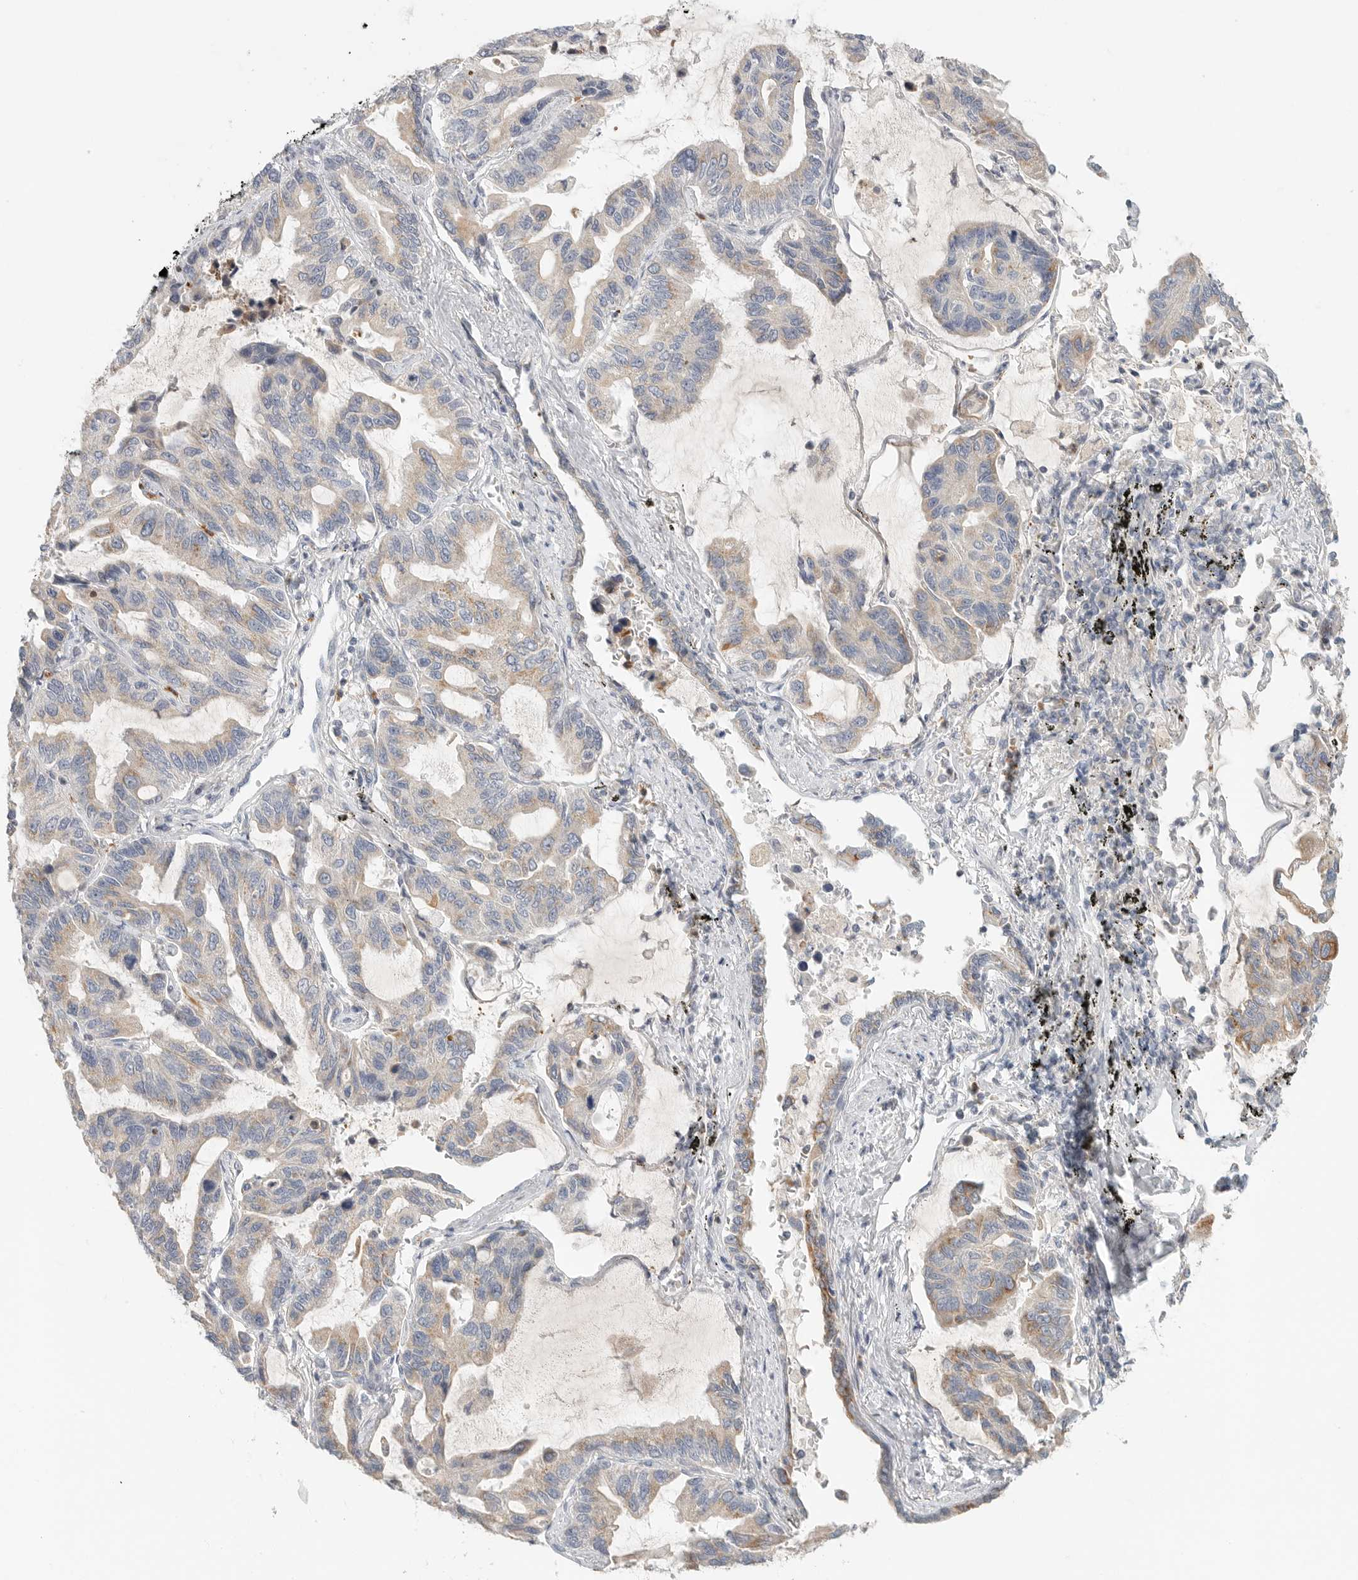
{"staining": {"intensity": "weak", "quantity": "25%-75%", "location": "cytoplasmic/membranous"}, "tissue": "lung cancer", "cell_type": "Tumor cells", "image_type": "cancer", "snomed": [{"axis": "morphology", "description": "Adenocarcinoma, NOS"}, {"axis": "topography", "description": "Lung"}], "caption": "A high-resolution image shows IHC staining of lung cancer, which shows weak cytoplasmic/membranous expression in about 25%-75% of tumor cells.", "gene": "SLC25A26", "patient": {"sex": "male", "age": 64}}